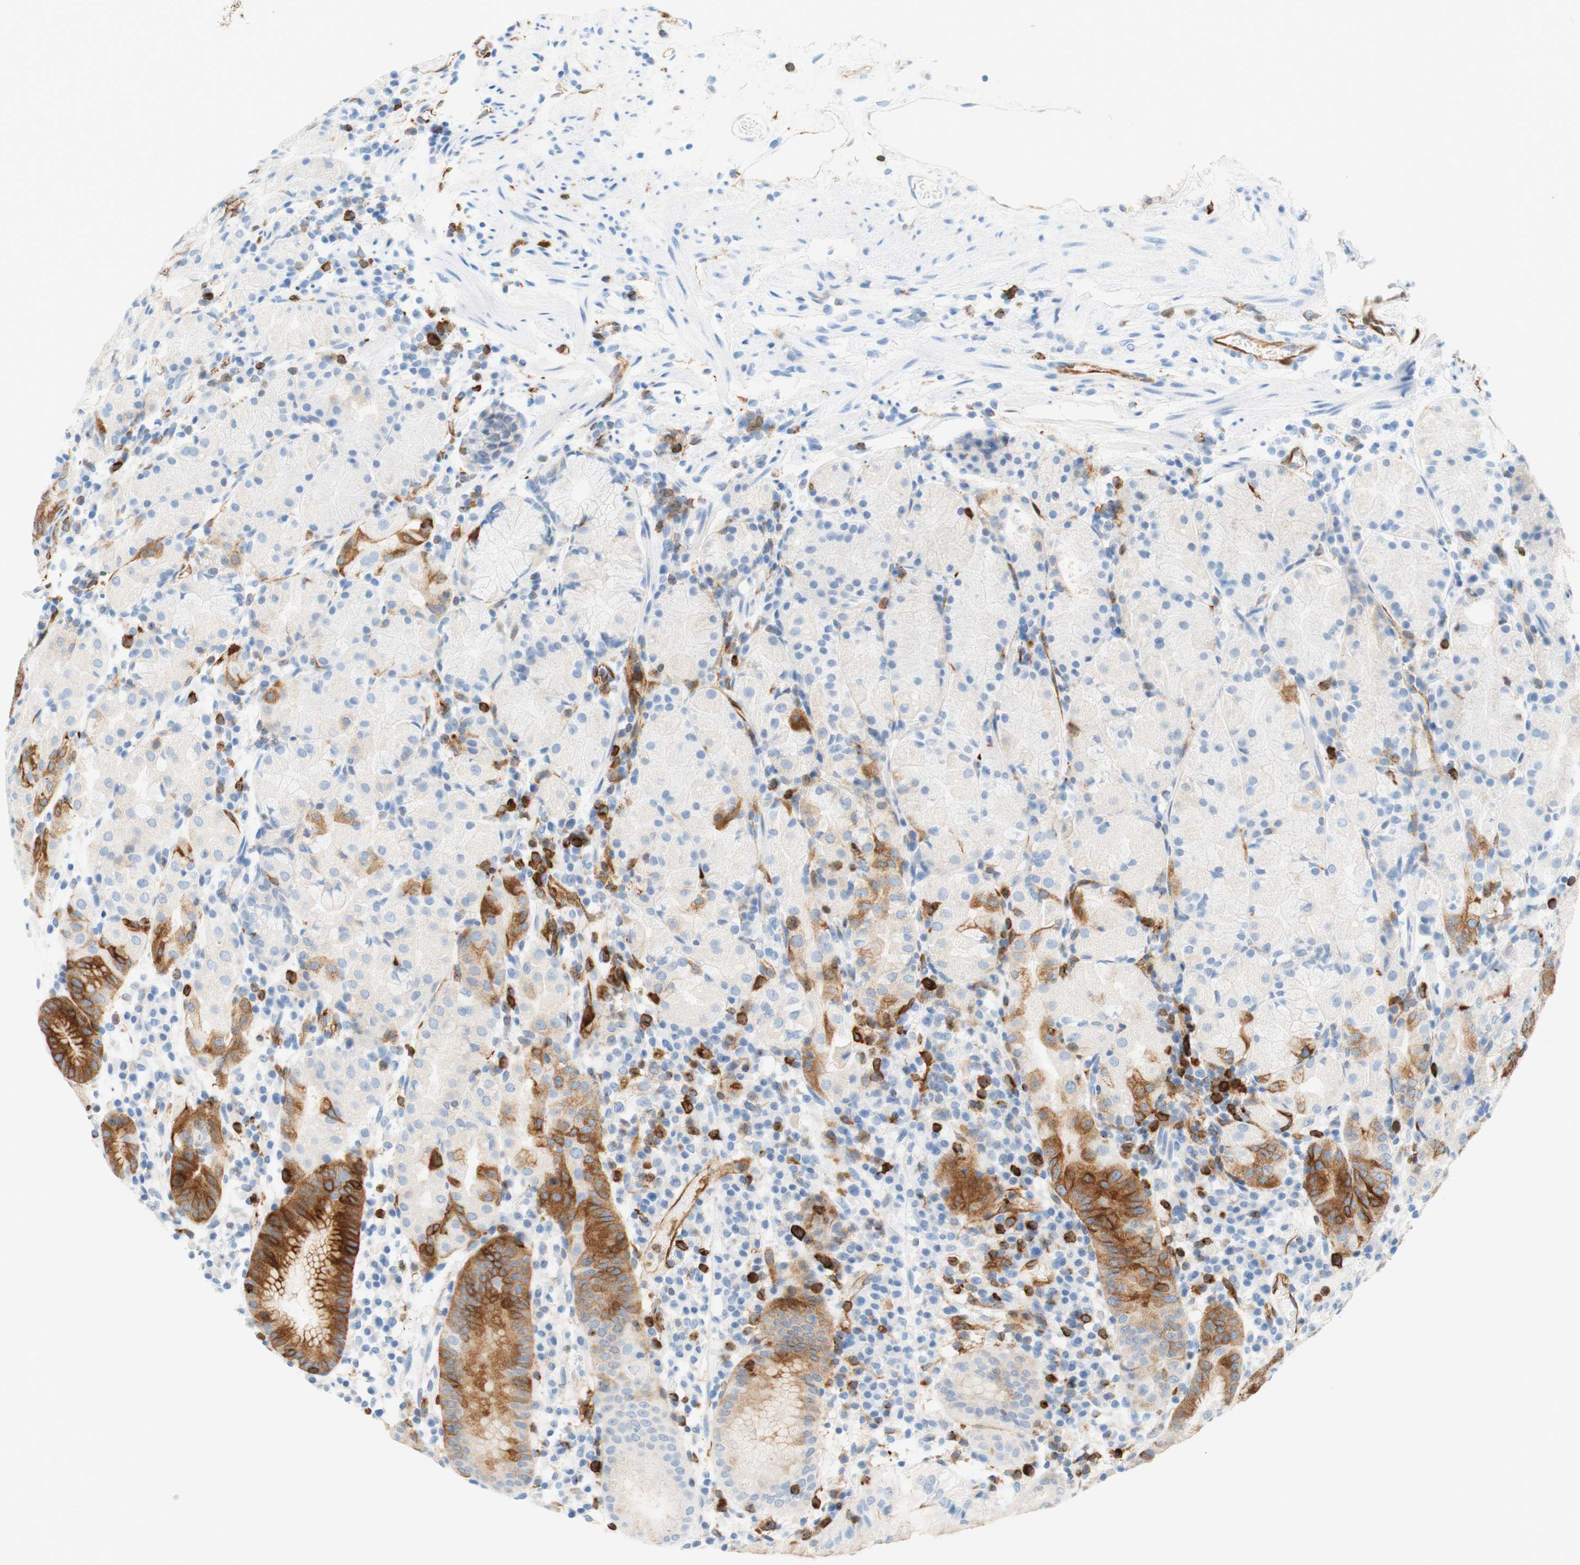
{"staining": {"intensity": "strong", "quantity": "<25%", "location": "cytoplasmic/membranous"}, "tissue": "stomach", "cell_type": "Glandular cells", "image_type": "normal", "snomed": [{"axis": "morphology", "description": "Normal tissue, NOS"}, {"axis": "topography", "description": "Stomach"}, {"axis": "topography", "description": "Stomach, lower"}], "caption": "Brown immunohistochemical staining in normal stomach exhibits strong cytoplasmic/membranous positivity in approximately <25% of glandular cells. (DAB (3,3'-diaminobenzidine) IHC with brightfield microscopy, high magnification).", "gene": "STMN1", "patient": {"sex": "female", "age": 75}}